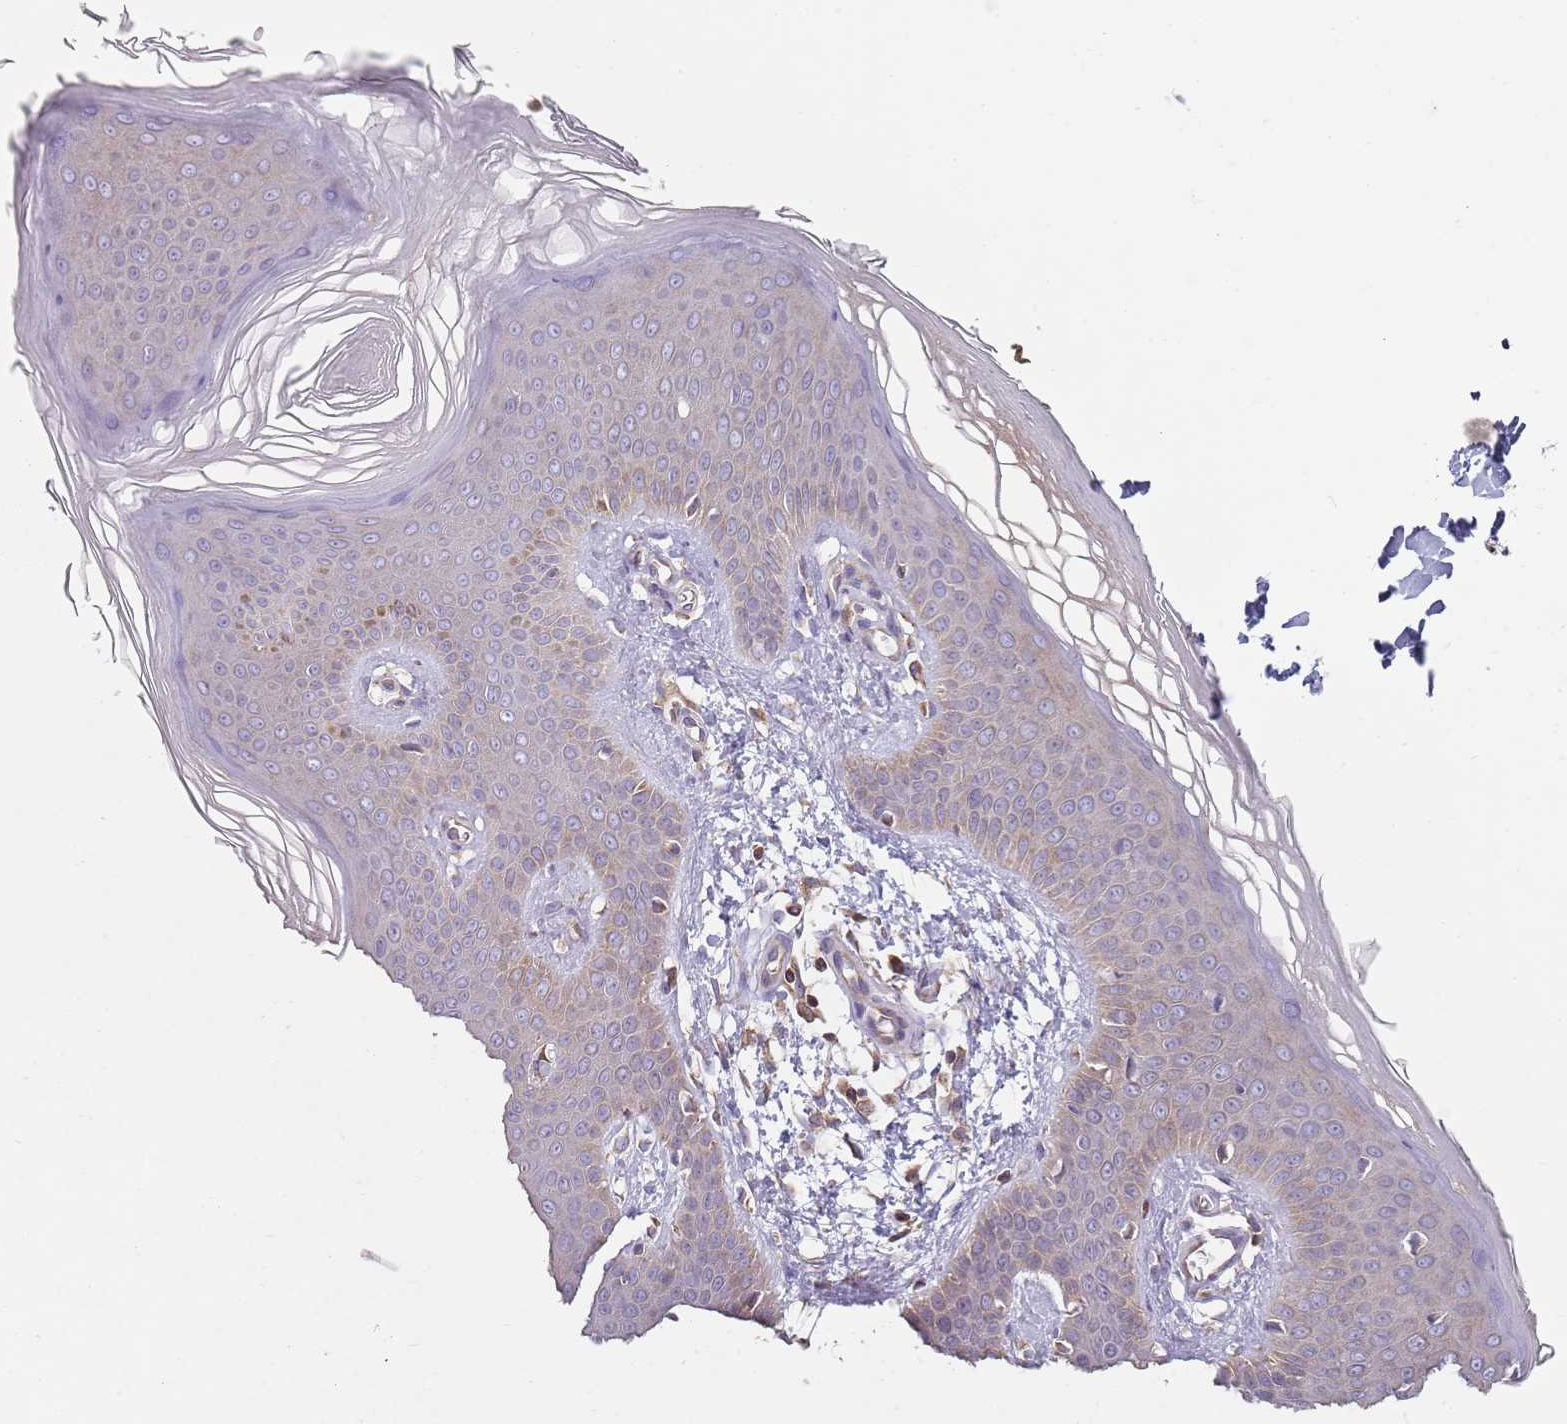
{"staining": {"intensity": "moderate", "quantity": ">75%", "location": "cytoplasmic/membranous"}, "tissue": "skin", "cell_type": "Fibroblasts", "image_type": "normal", "snomed": [{"axis": "morphology", "description": "Normal tissue, NOS"}, {"axis": "topography", "description": "Skin"}], "caption": "Immunohistochemistry (DAB (3,3'-diaminobenzidine)) staining of normal human skin exhibits moderate cytoplasmic/membranous protein staining in about >75% of fibroblasts.", "gene": "GAS8", "patient": {"sex": "male", "age": 36}}